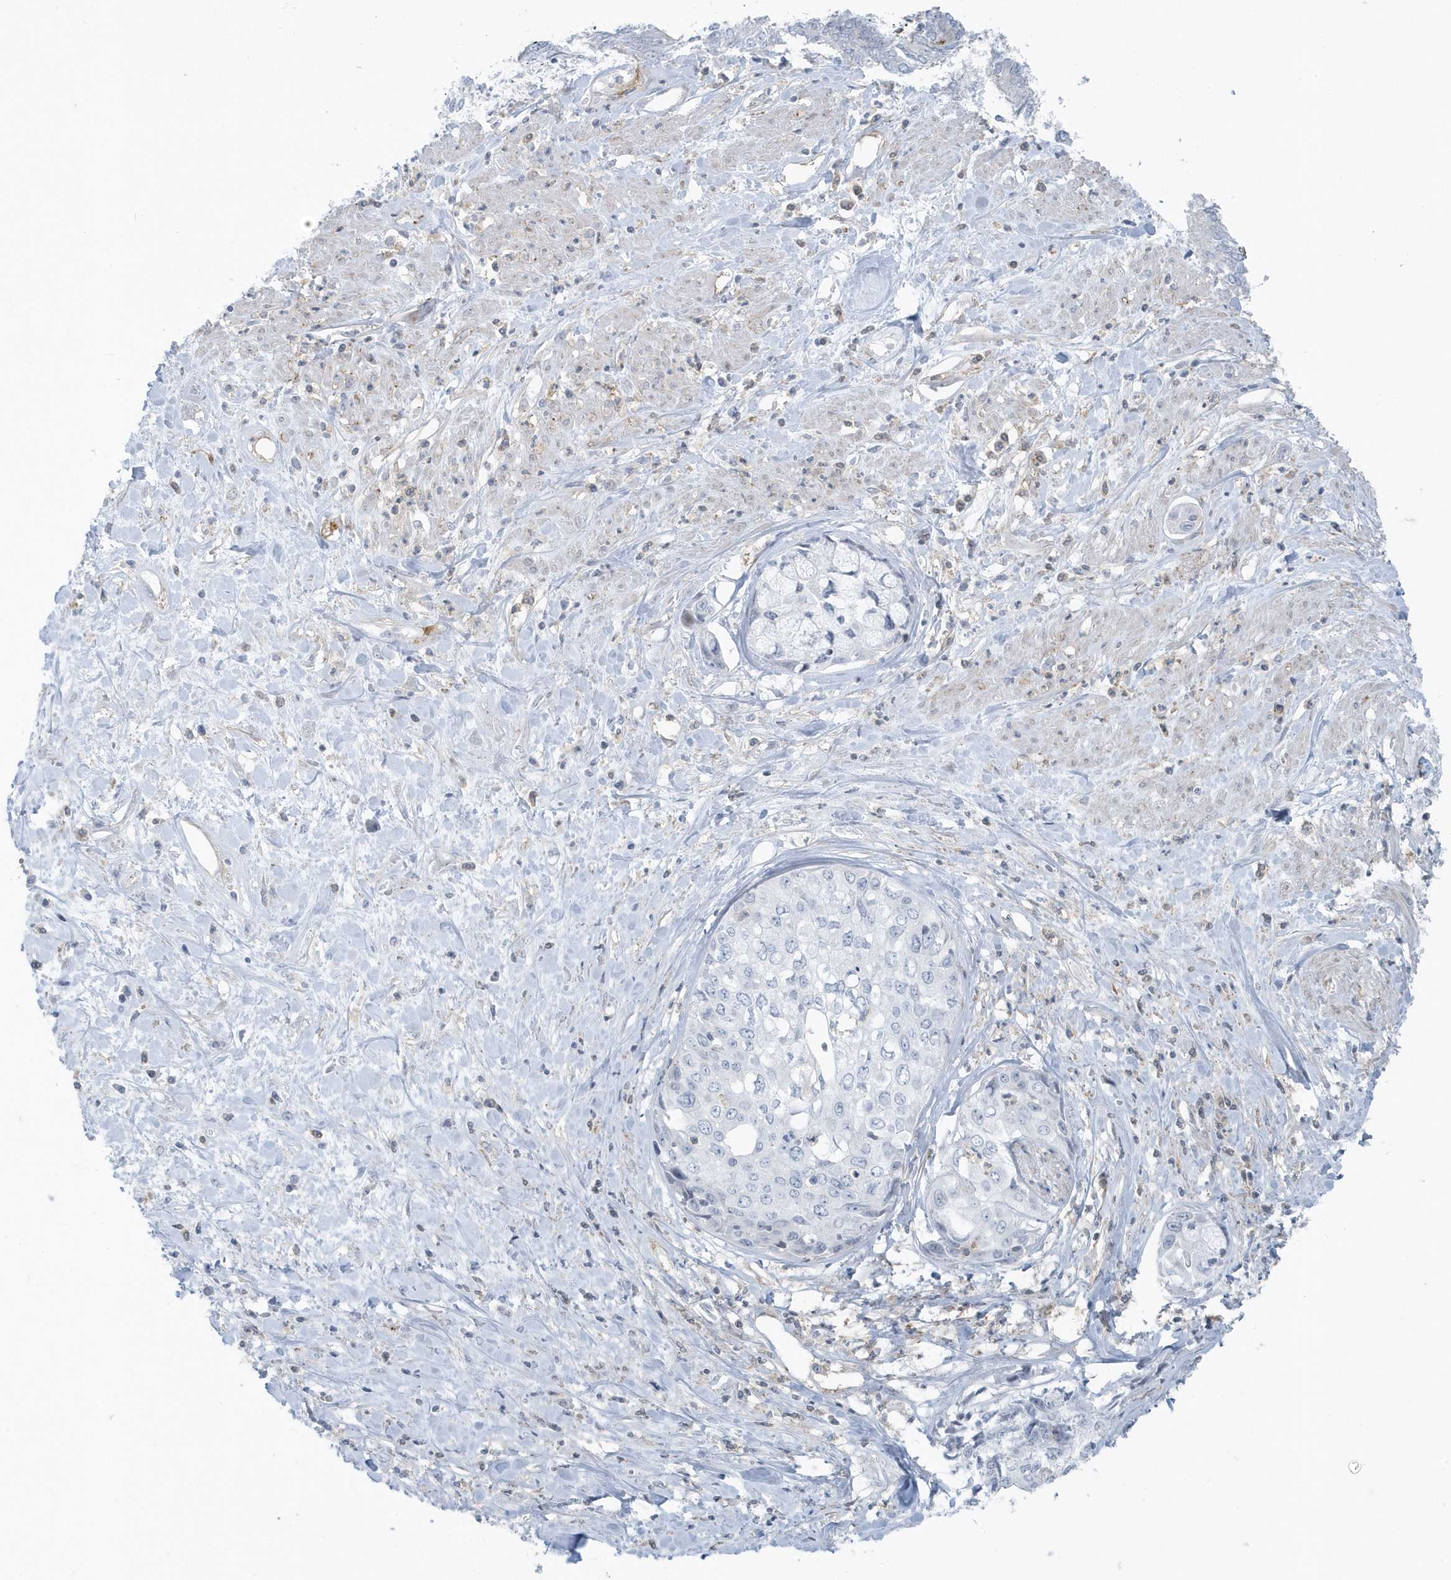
{"staining": {"intensity": "negative", "quantity": "none", "location": "none"}, "tissue": "cervical cancer", "cell_type": "Tumor cells", "image_type": "cancer", "snomed": [{"axis": "morphology", "description": "Squamous cell carcinoma, NOS"}, {"axis": "topography", "description": "Cervix"}], "caption": "This is an IHC histopathology image of human squamous cell carcinoma (cervical). There is no positivity in tumor cells.", "gene": "CACNB2", "patient": {"sex": "female", "age": 31}}